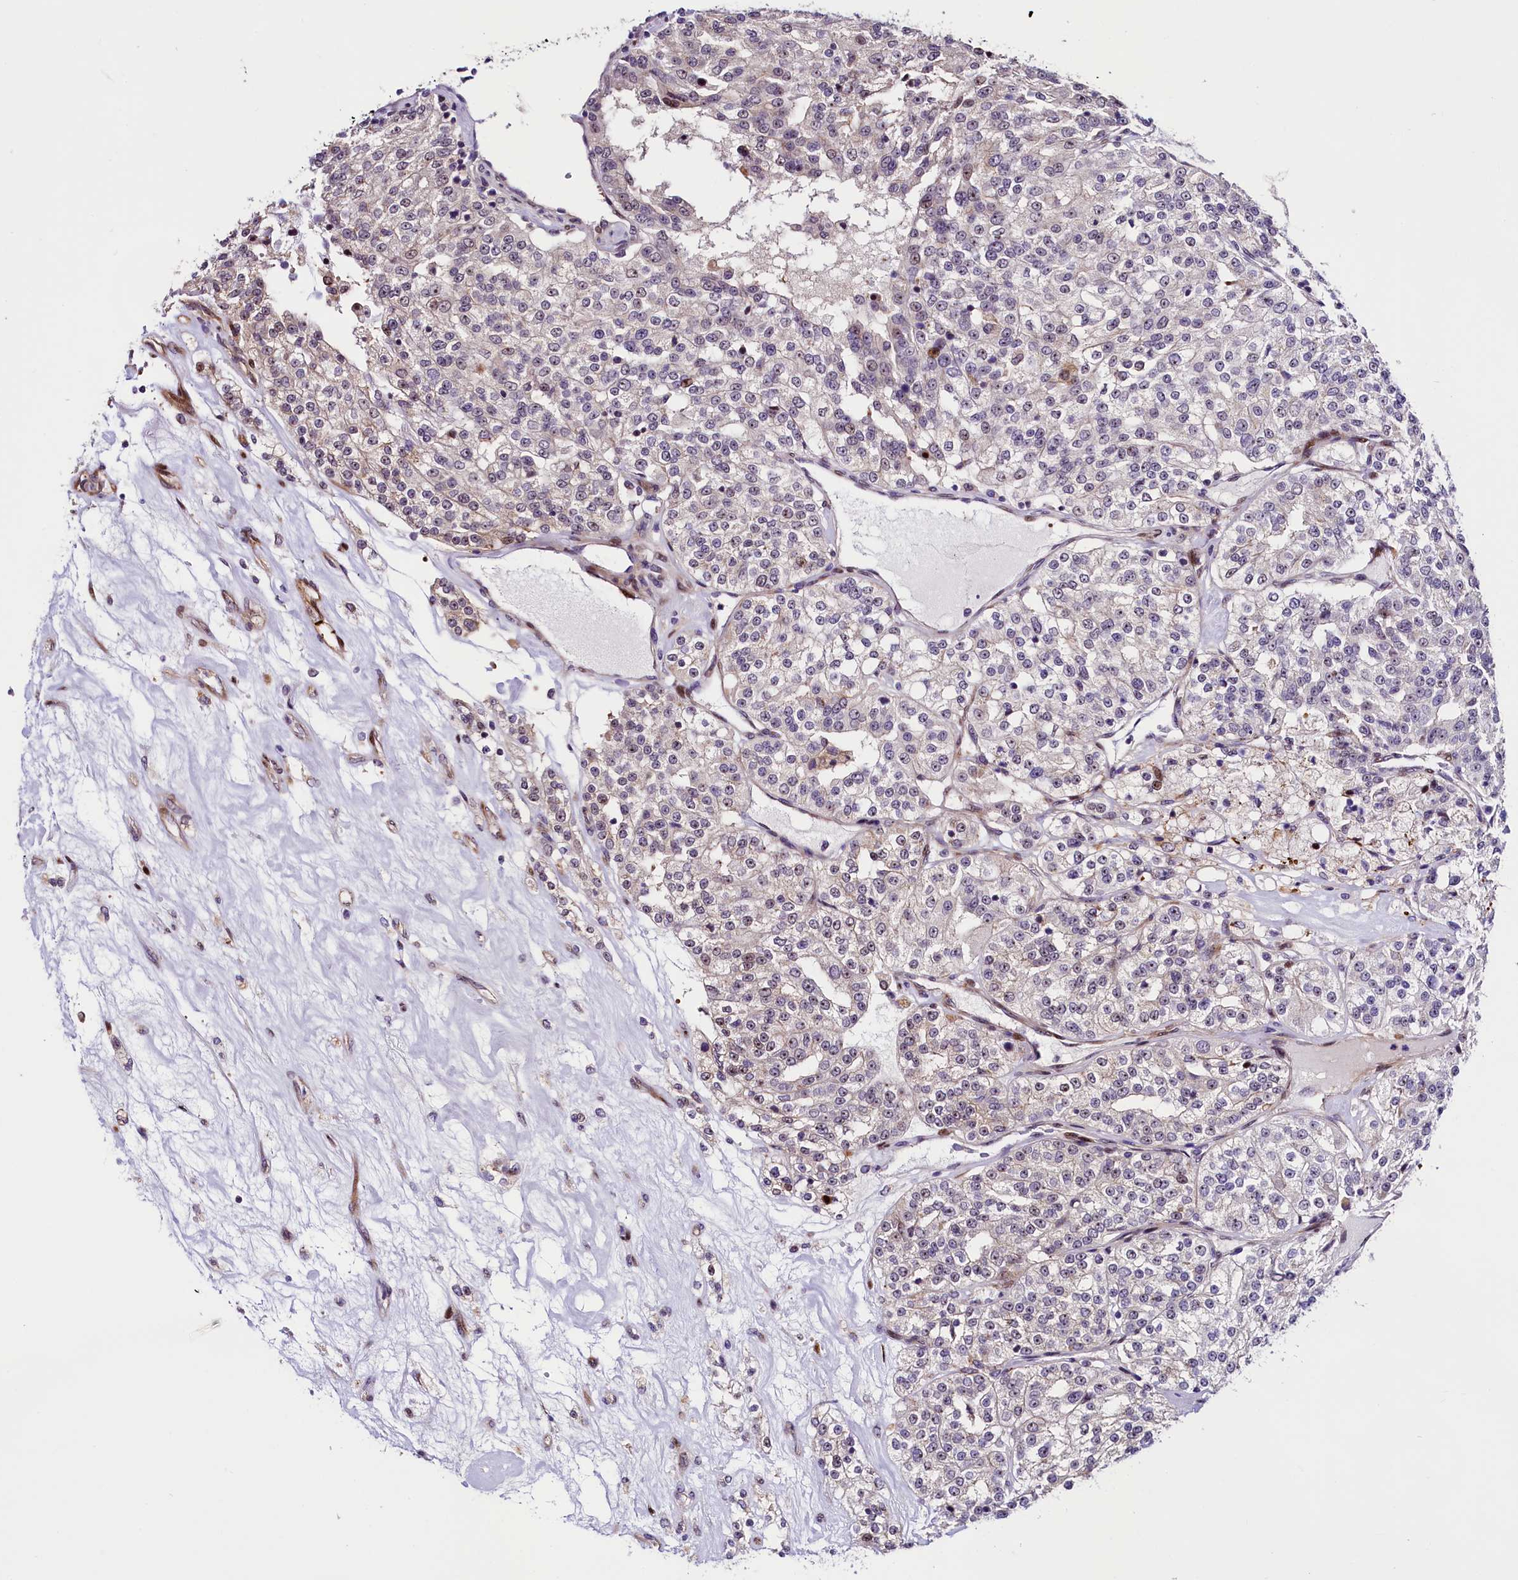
{"staining": {"intensity": "weak", "quantity": "<25%", "location": "cytoplasmic/membranous"}, "tissue": "renal cancer", "cell_type": "Tumor cells", "image_type": "cancer", "snomed": [{"axis": "morphology", "description": "Adenocarcinoma, NOS"}, {"axis": "topography", "description": "Kidney"}], "caption": "A histopathology image of adenocarcinoma (renal) stained for a protein reveals no brown staining in tumor cells.", "gene": "TRMT112", "patient": {"sex": "female", "age": 63}}